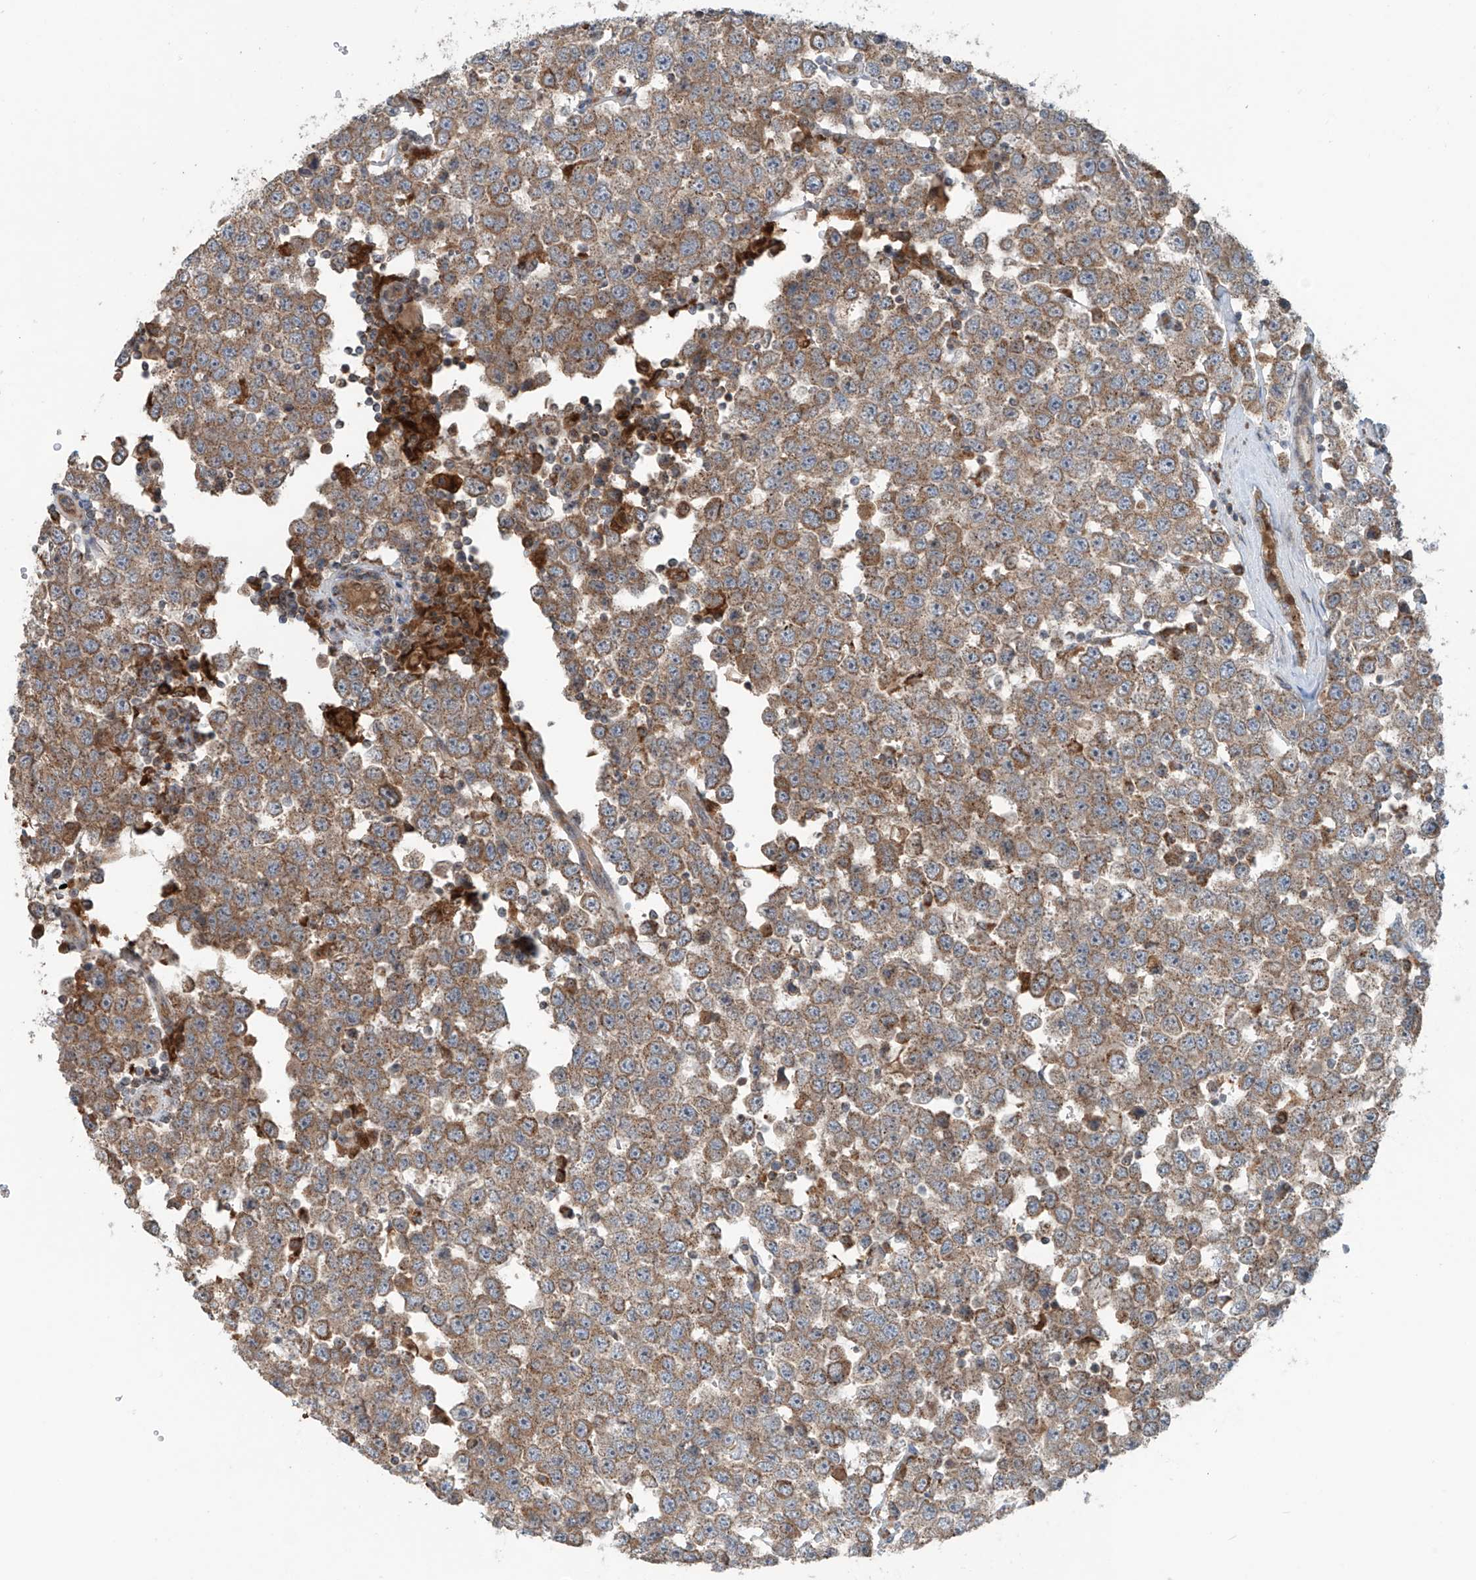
{"staining": {"intensity": "moderate", "quantity": ">75%", "location": "cytoplasmic/membranous"}, "tissue": "testis cancer", "cell_type": "Tumor cells", "image_type": "cancer", "snomed": [{"axis": "morphology", "description": "Seminoma, NOS"}, {"axis": "topography", "description": "Testis"}], "caption": "A micrograph of testis cancer stained for a protein displays moderate cytoplasmic/membranous brown staining in tumor cells. Nuclei are stained in blue.", "gene": "SAMD3", "patient": {"sex": "male", "age": 28}}